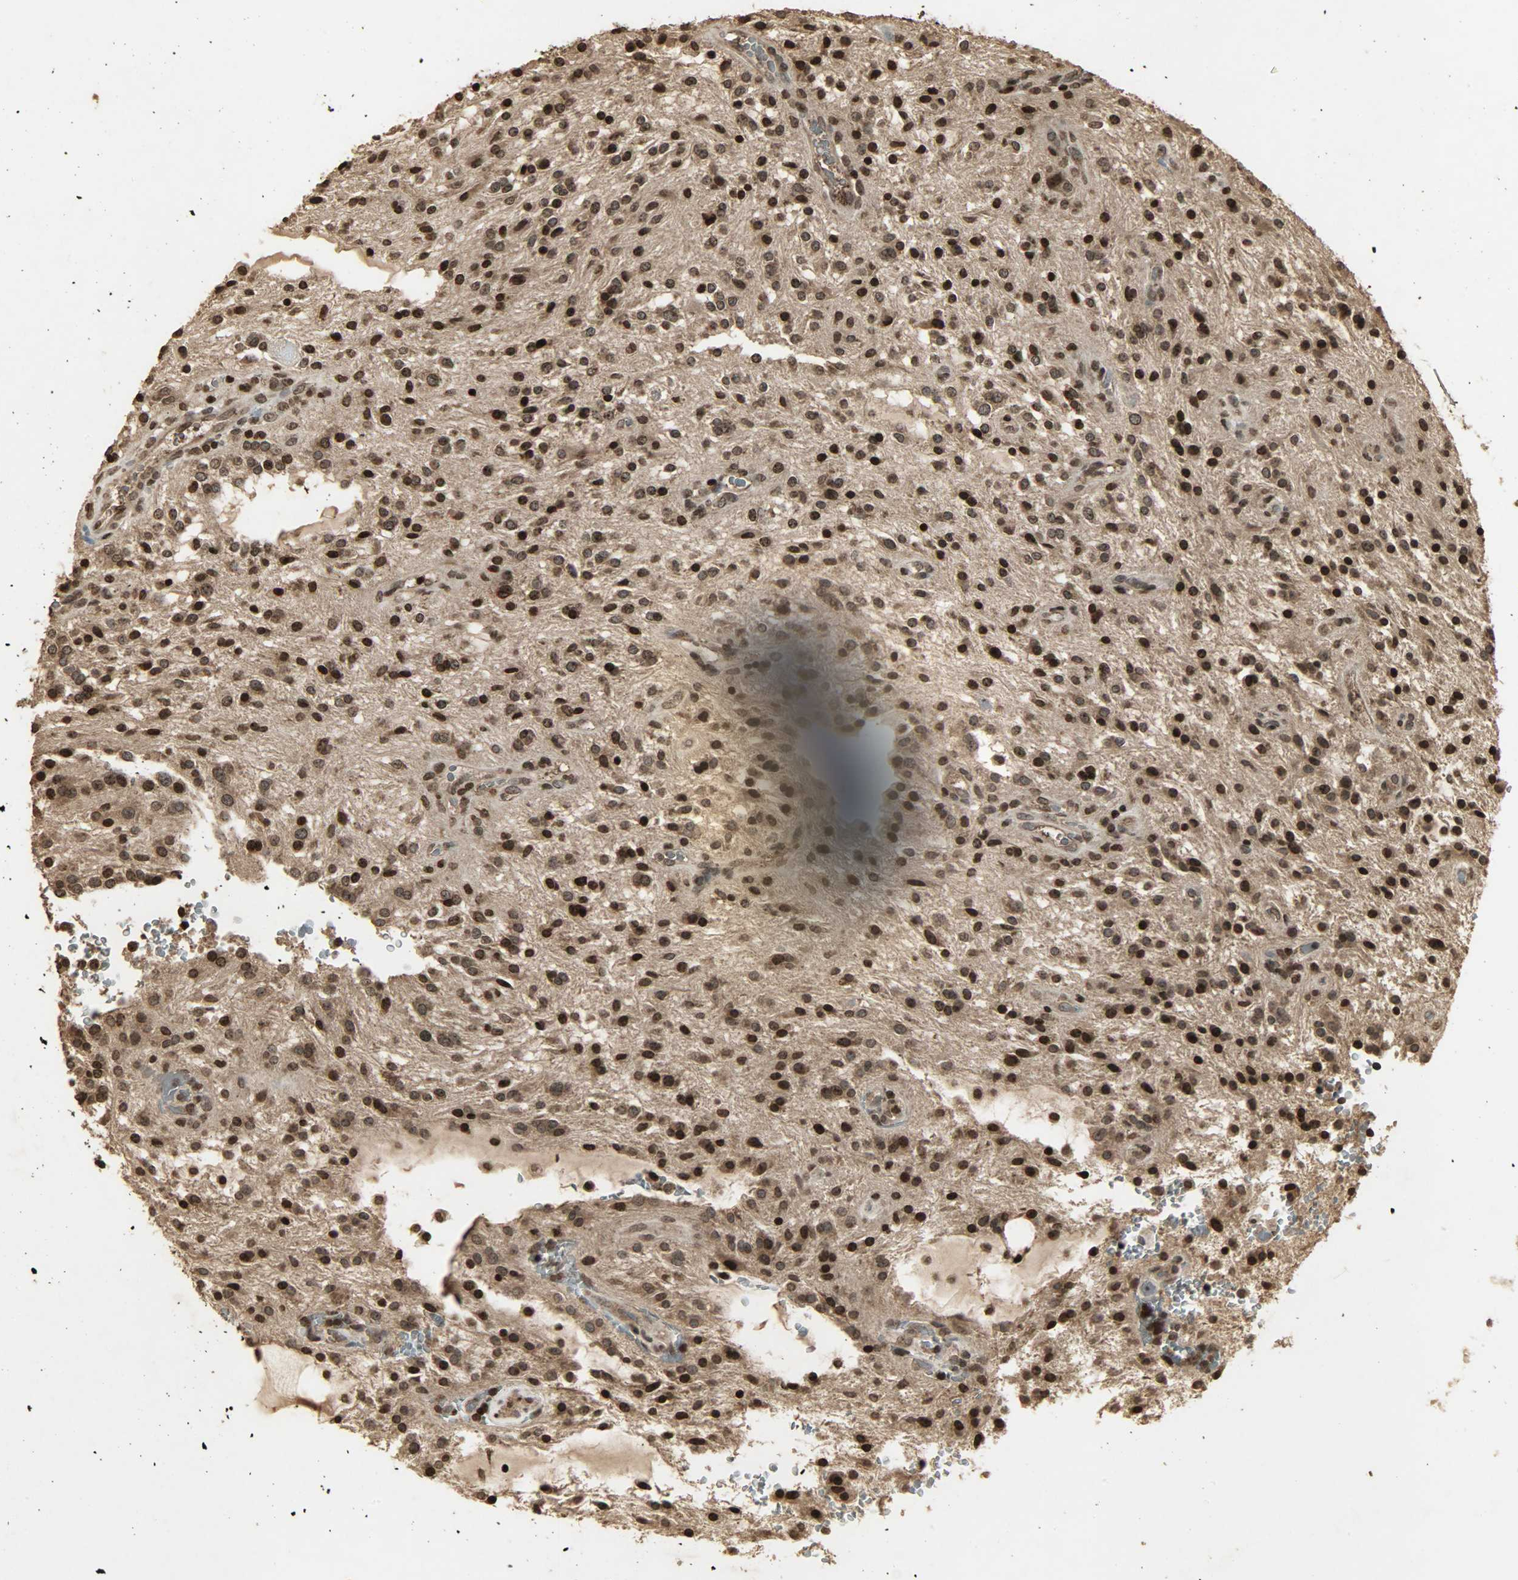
{"staining": {"intensity": "strong", "quantity": ">75%", "location": "cytoplasmic/membranous,nuclear"}, "tissue": "glioma", "cell_type": "Tumor cells", "image_type": "cancer", "snomed": [{"axis": "morphology", "description": "Glioma, malignant, NOS"}, {"axis": "topography", "description": "Cerebellum"}], "caption": "Brown immunohistochemical staining in glioma (malignant) exhibits strong cytoplasmic/membranous and nuclear expression in approximately >75% of tumor cells.", "gene": "PPP3R1", "patient": {"sex": "female", "age": 10}}